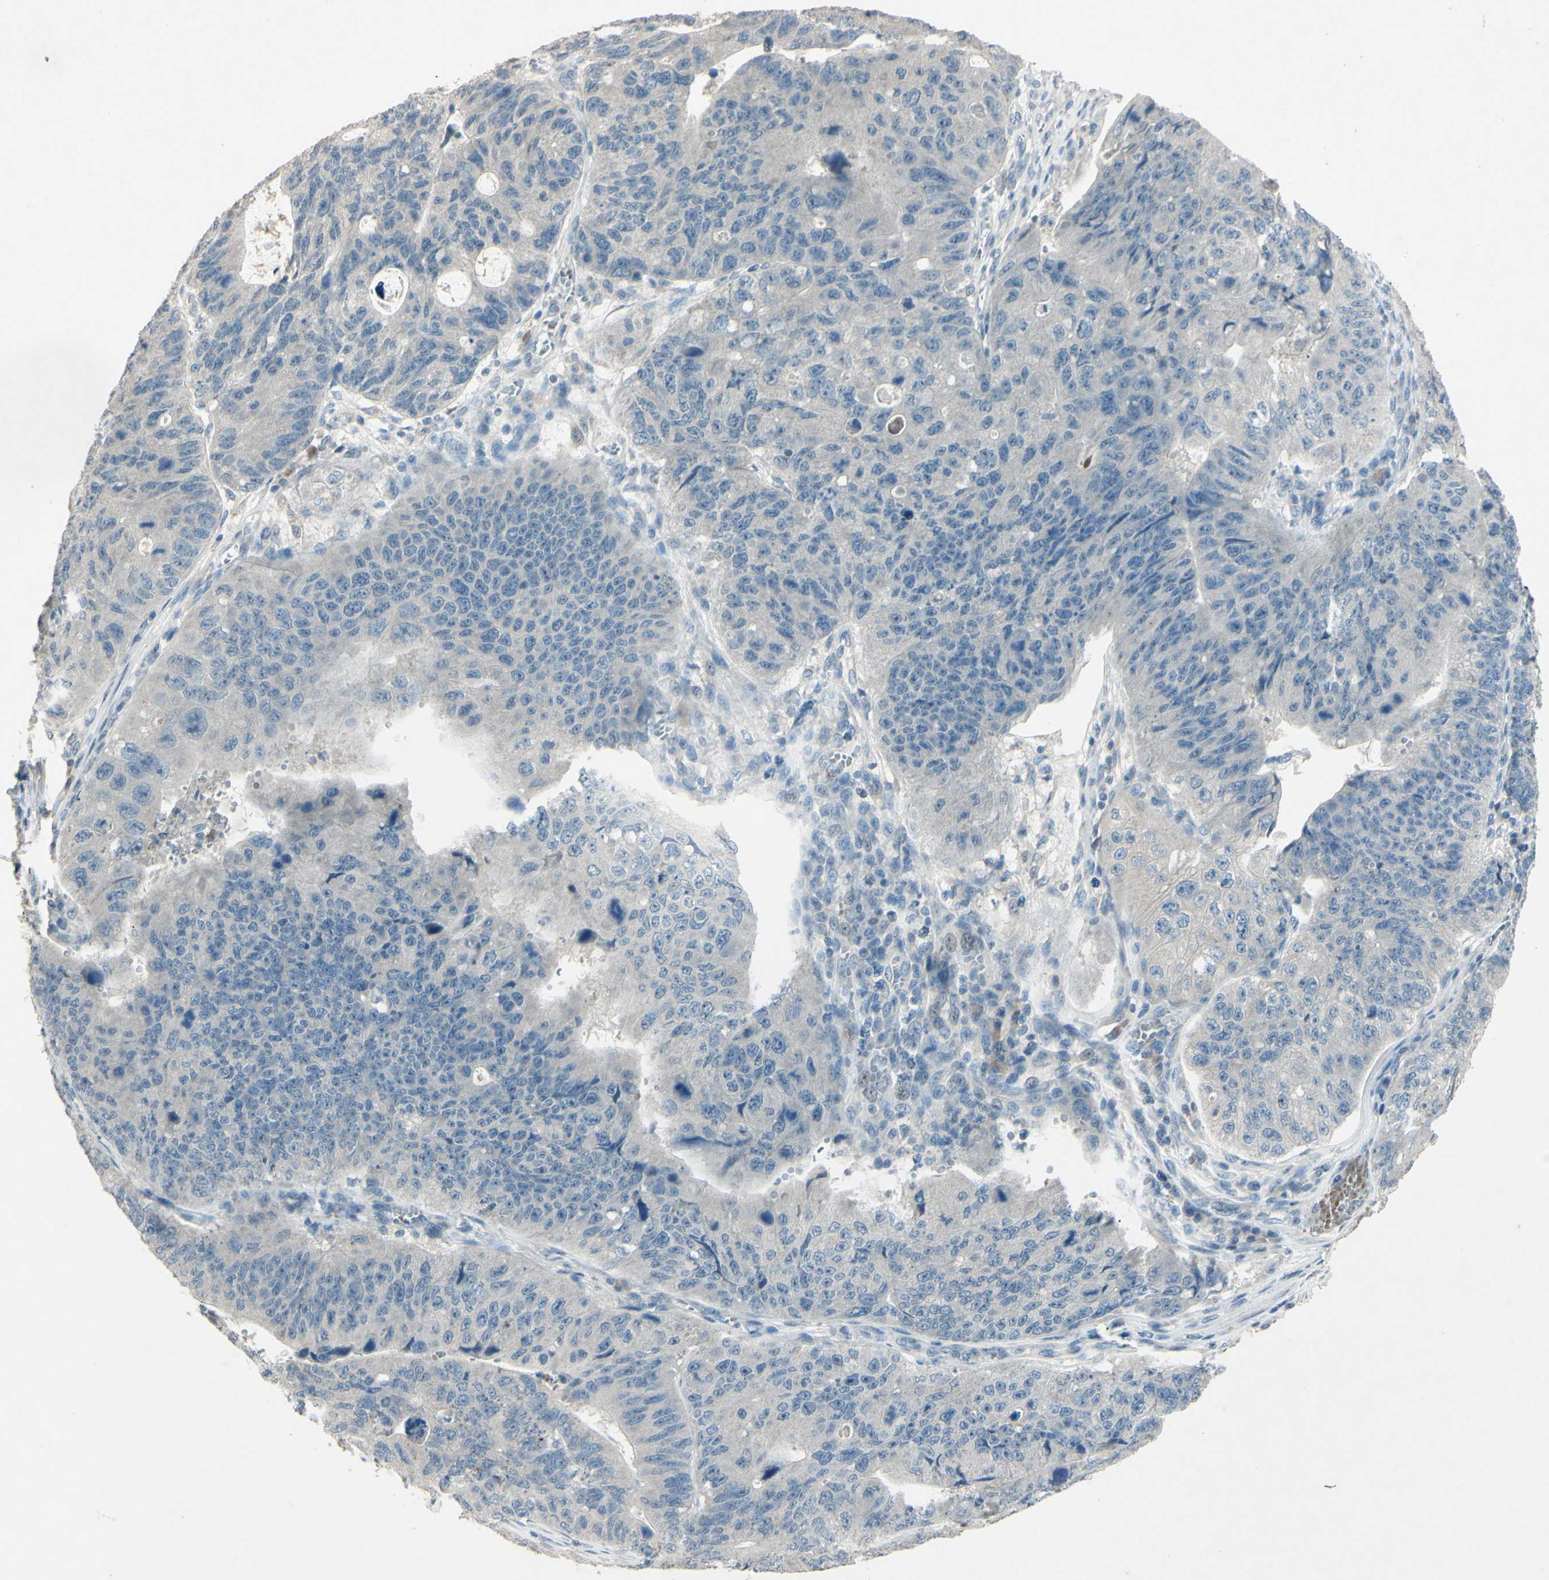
{"staining": {"intensity": "negative", "quantity": "none", "location": "none"}, "tissue": "stomach cancer", "cell_type": "Tumor cells", "image_type": "cancer", "snomed": [{"axis": "morphology", "description": "Adenocarcinoma, NOS"}, {"axis": "topography", "description": "Stomach"}], "caption": "This micrograph is of stomach cancer (adenocarcinoma) stained with immunohistochemistry (IHC) to label a protein in brown with the nuclei are counter-stained blue. There is no expression in tumor cells.", "gene": "TIMM21", "patient": {"sex": "male", "age": 59}}